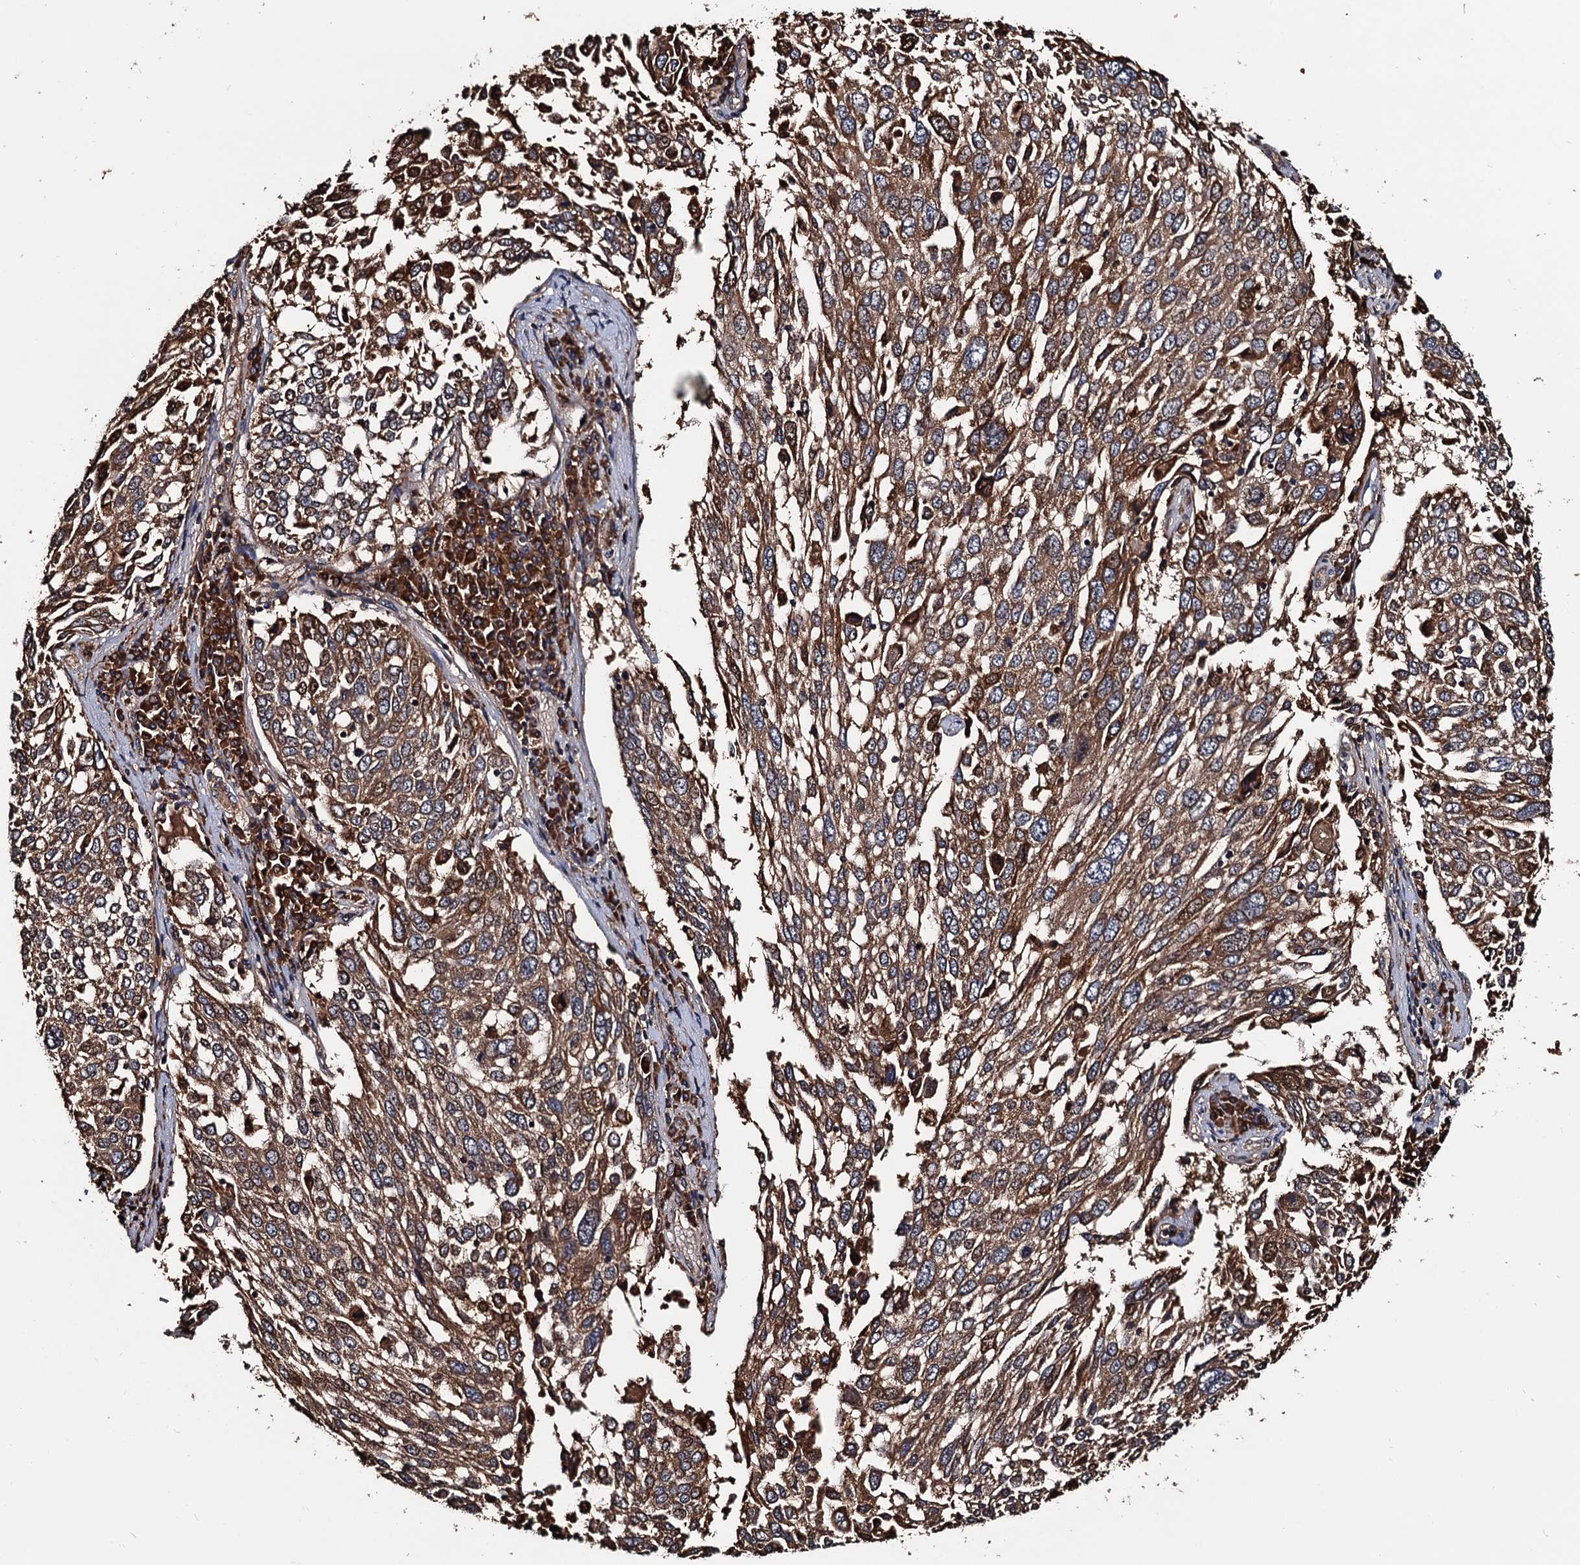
{"staining": {"intensity": "moderate", "quantity": ">75%", "location": "cytoplasmic/membranous"}, "tissue": "lung cancer", "cell_type": "Tumor cells", "image_type": "cancer", "snomed": [{"axis": "morphology", "description": "Squamous cell carcinoma, NOS"}, {"axis": "topography", "description": "Lung"}], "caption": "Approximately >75% of tumor cells in human lung cancer demonstrate moderate cytoplasmic/membranous protein staining as visualized by brown immunohistochemical staining.", "gene": "RGS11", "patient": {"sex": "male", "age": 65}}